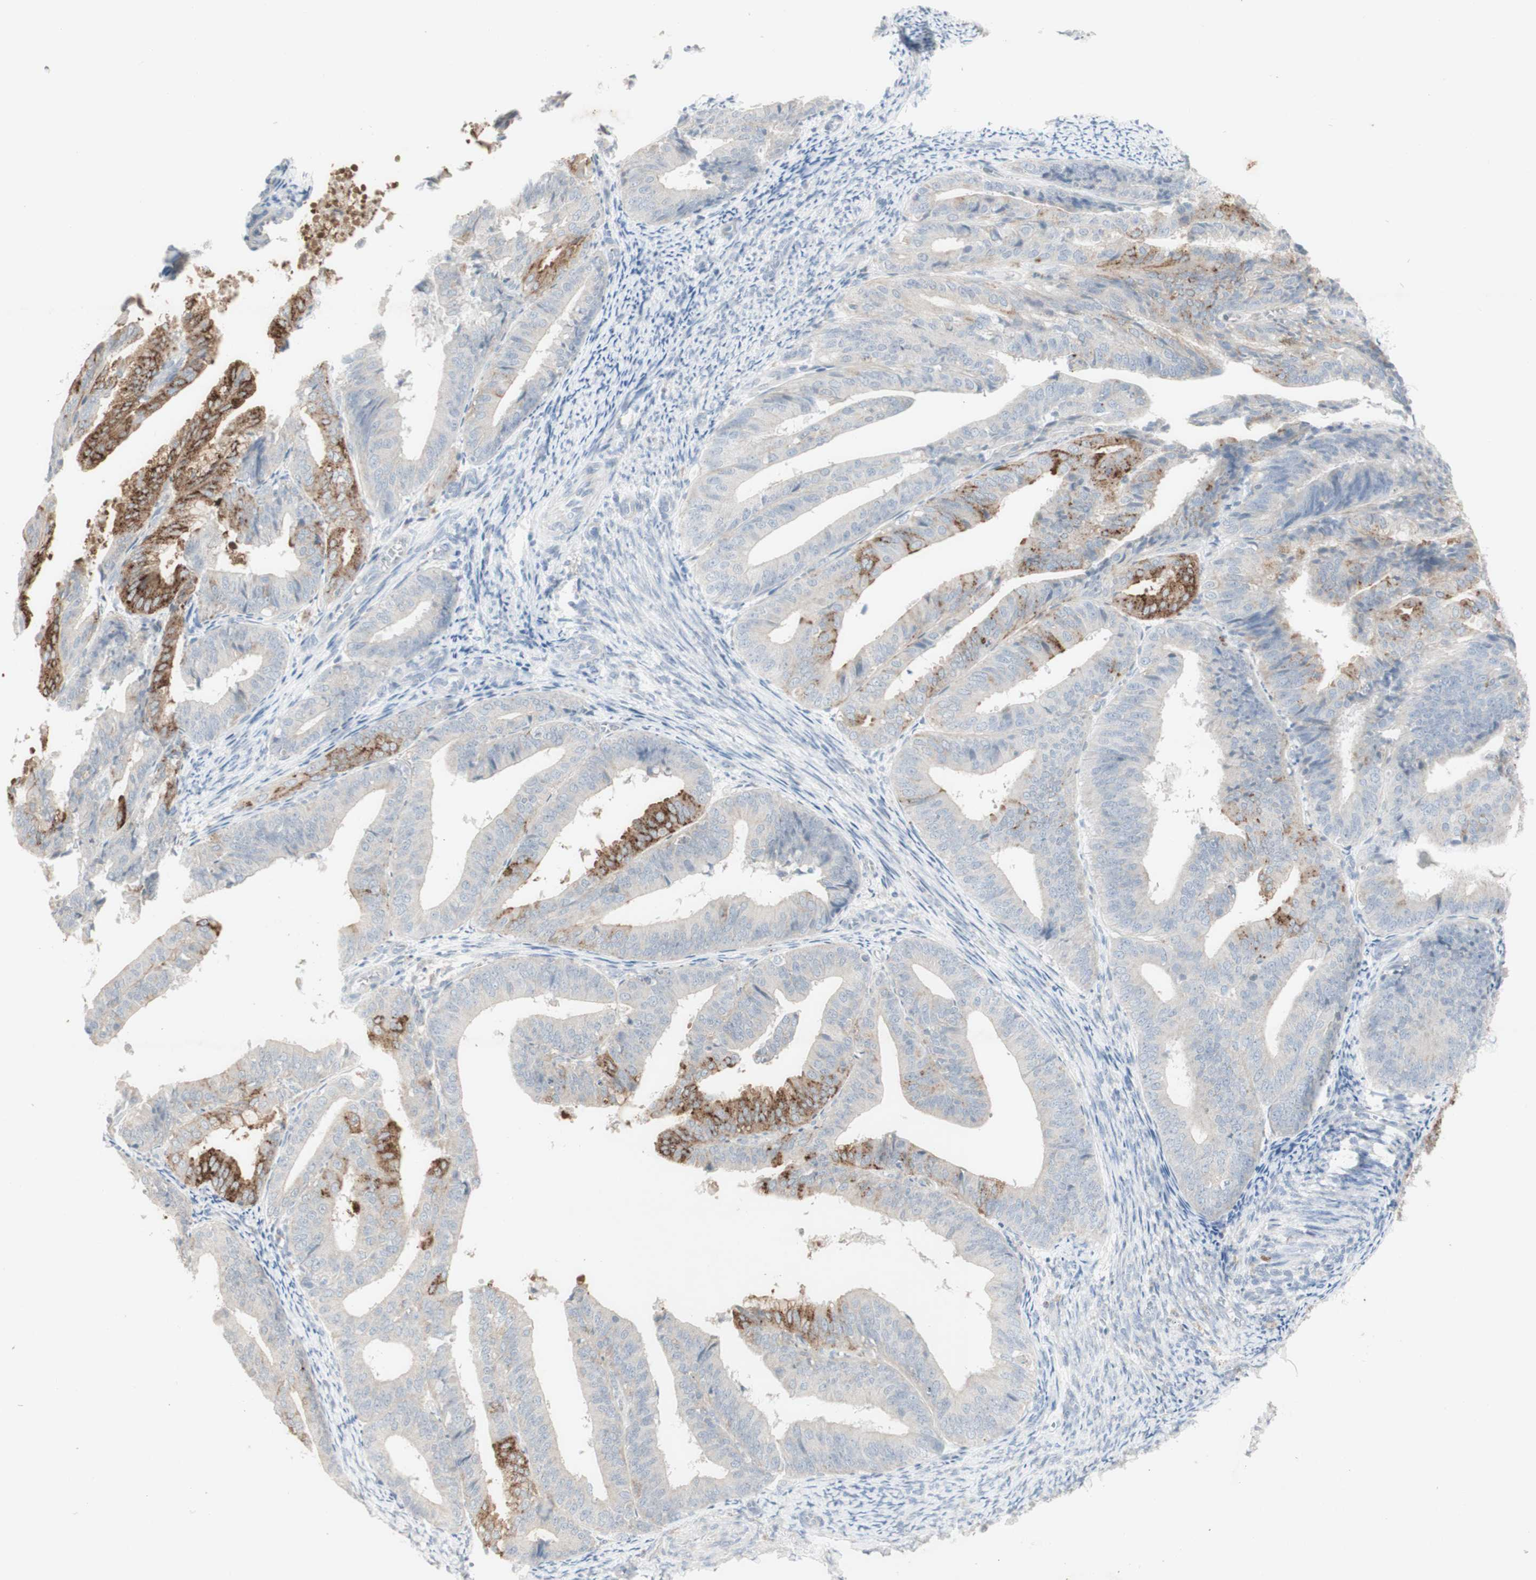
{"staining": {"intensity": "moderate", "quantity": "<25%", "location": "cytoplasmic/membranous"}, "tissue": "endometrial cancer", "cell_type": "Tumor cells", "image_type": "cancer", "snomed": [{"axis": "morphology", "description": "Adenocarcinoma, NOS"}, {"axis": "topography", "description": "Endometrium"}], "caption": "Moderate cytoplasmic/membranous expression is identified in approximately <25% of tumor cells in adenocarcinoma (endometrial).", "gene": "ATP6V1B1", "patient": {"sex": "female", "age": 63}}